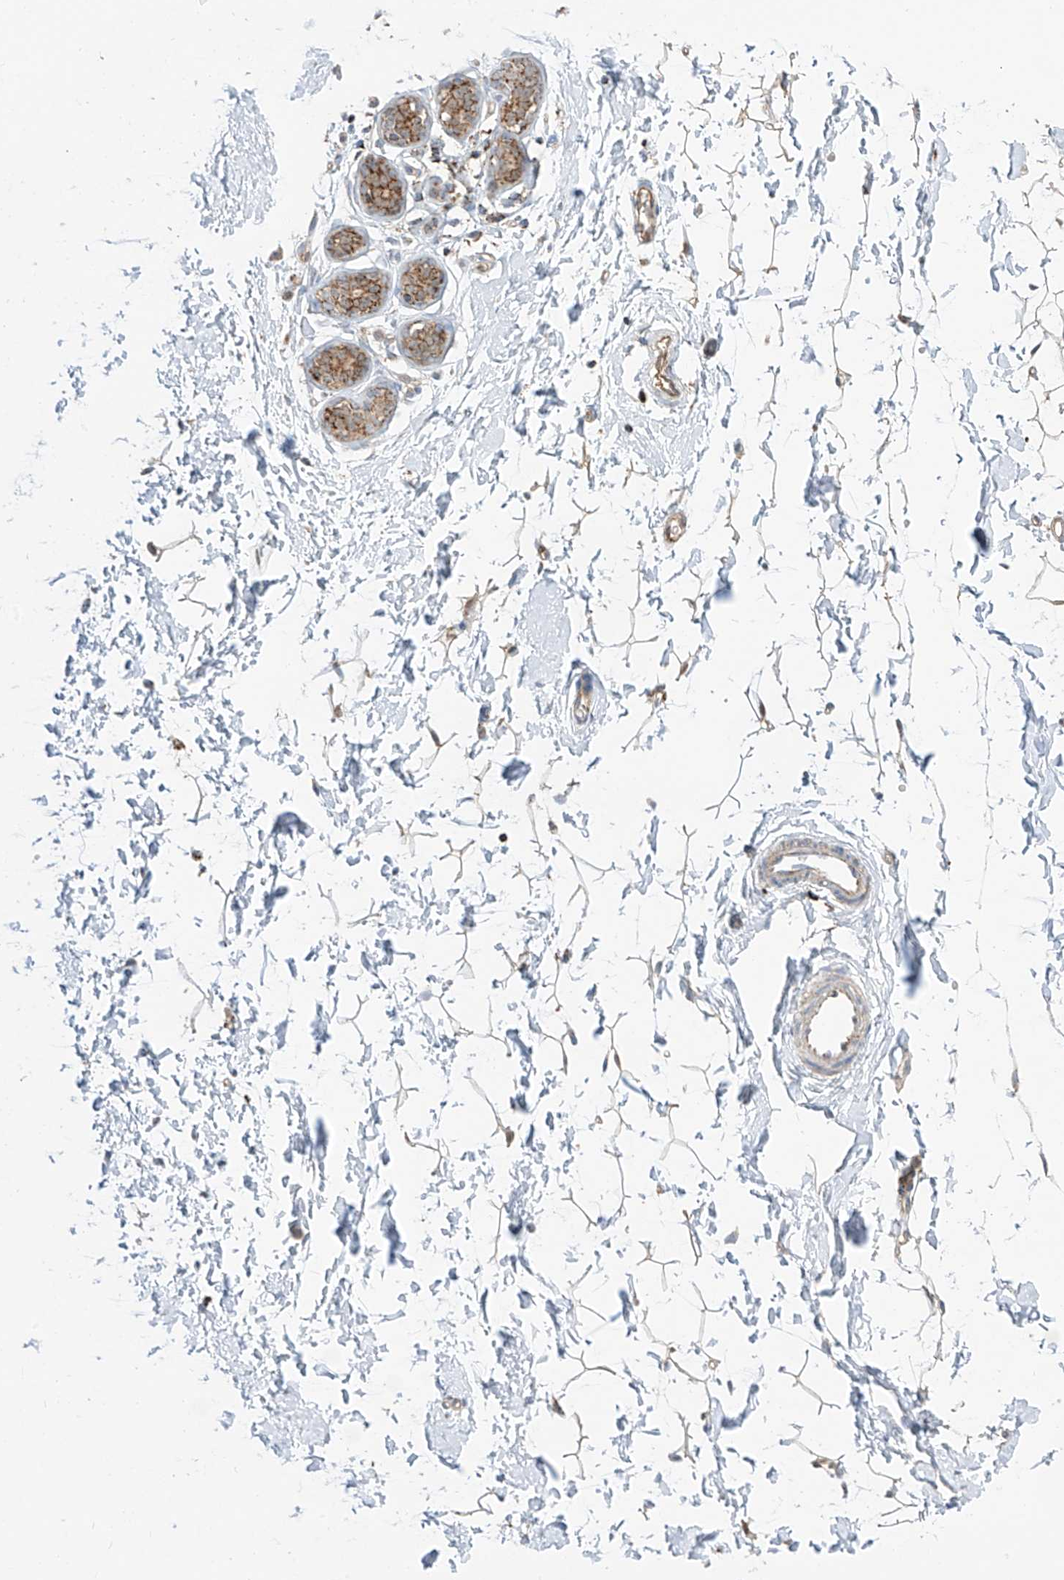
{"staining": {"intensity": "weak", "quantity": "<25%", "location": "cytoplasmic/membranous"}, "tissue": "adipose tissue", "cell_type": "Adipocytes", "image_type": "normal", "snomed": [{"axis": "morphology", "description": "Normal tissue, NOS"}, {"axis": "topography", "description": "Breast"}], "caption": "The image demonstrates no staining of adipocytes in benign adipose tissue. (Stains: DAB IHC with hematoxylin counter stain, Microscopy: brightfield microscopy at high magnification).", "gene": "ETHE1", "patient": {"sex": "female", "age": 23}}